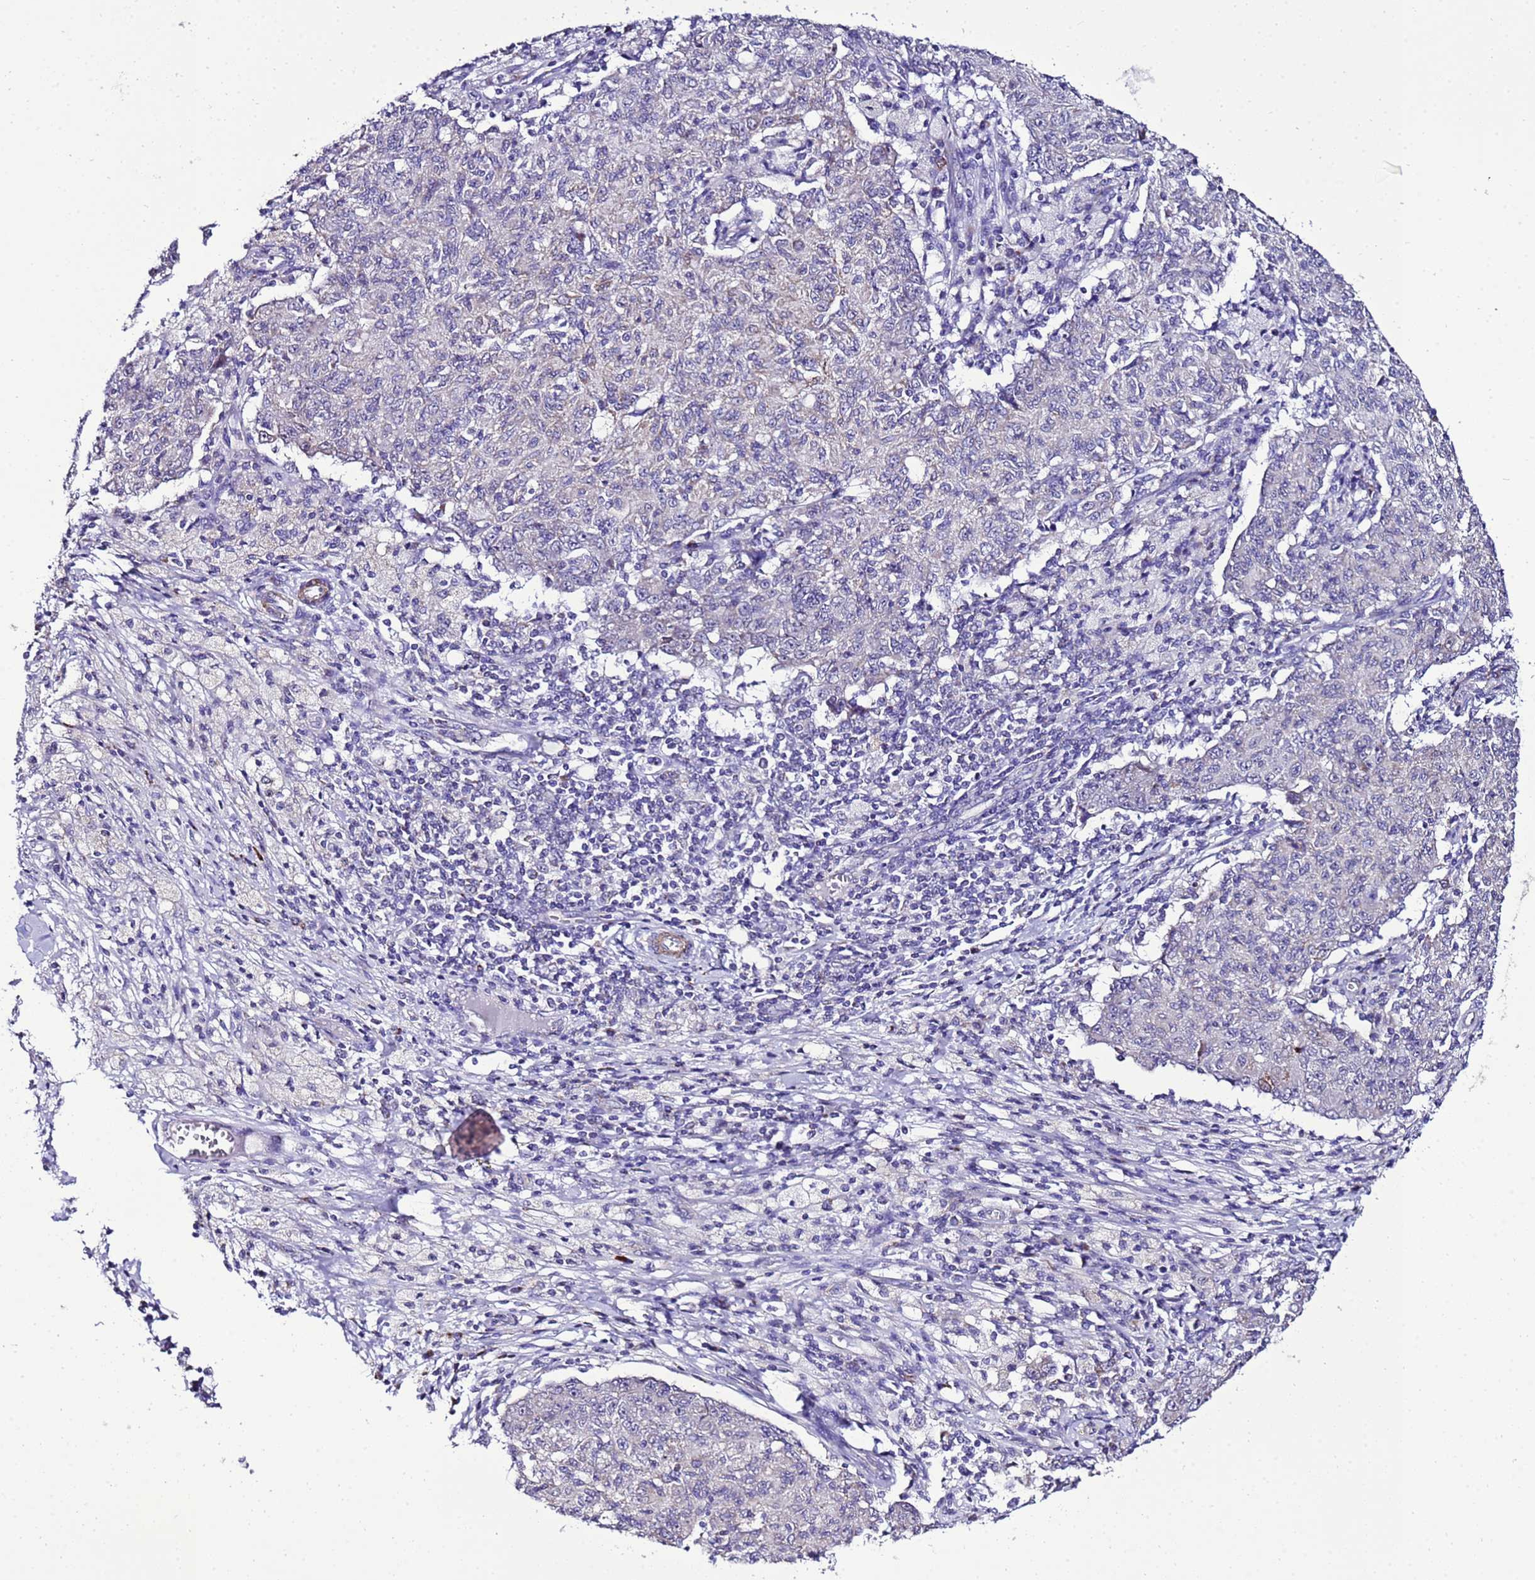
{"staining": {"intensity": "negative", "quantity": "none", "location": "none"}, "tissue": "ovarian cancer", "cell_type": "Tumor cells", "image_type": "cancer", "snomed": [{"axis": "morphology", "description": "Carcinoma, endometroid"}, {"axis": "topography", "description": "Ovary"}], "caption": "Tumor cells show no significant positivity in ovarian endometroid carcinoma.", "gene": "DPH6", "patient": {"sex": "female", "age": 42}}